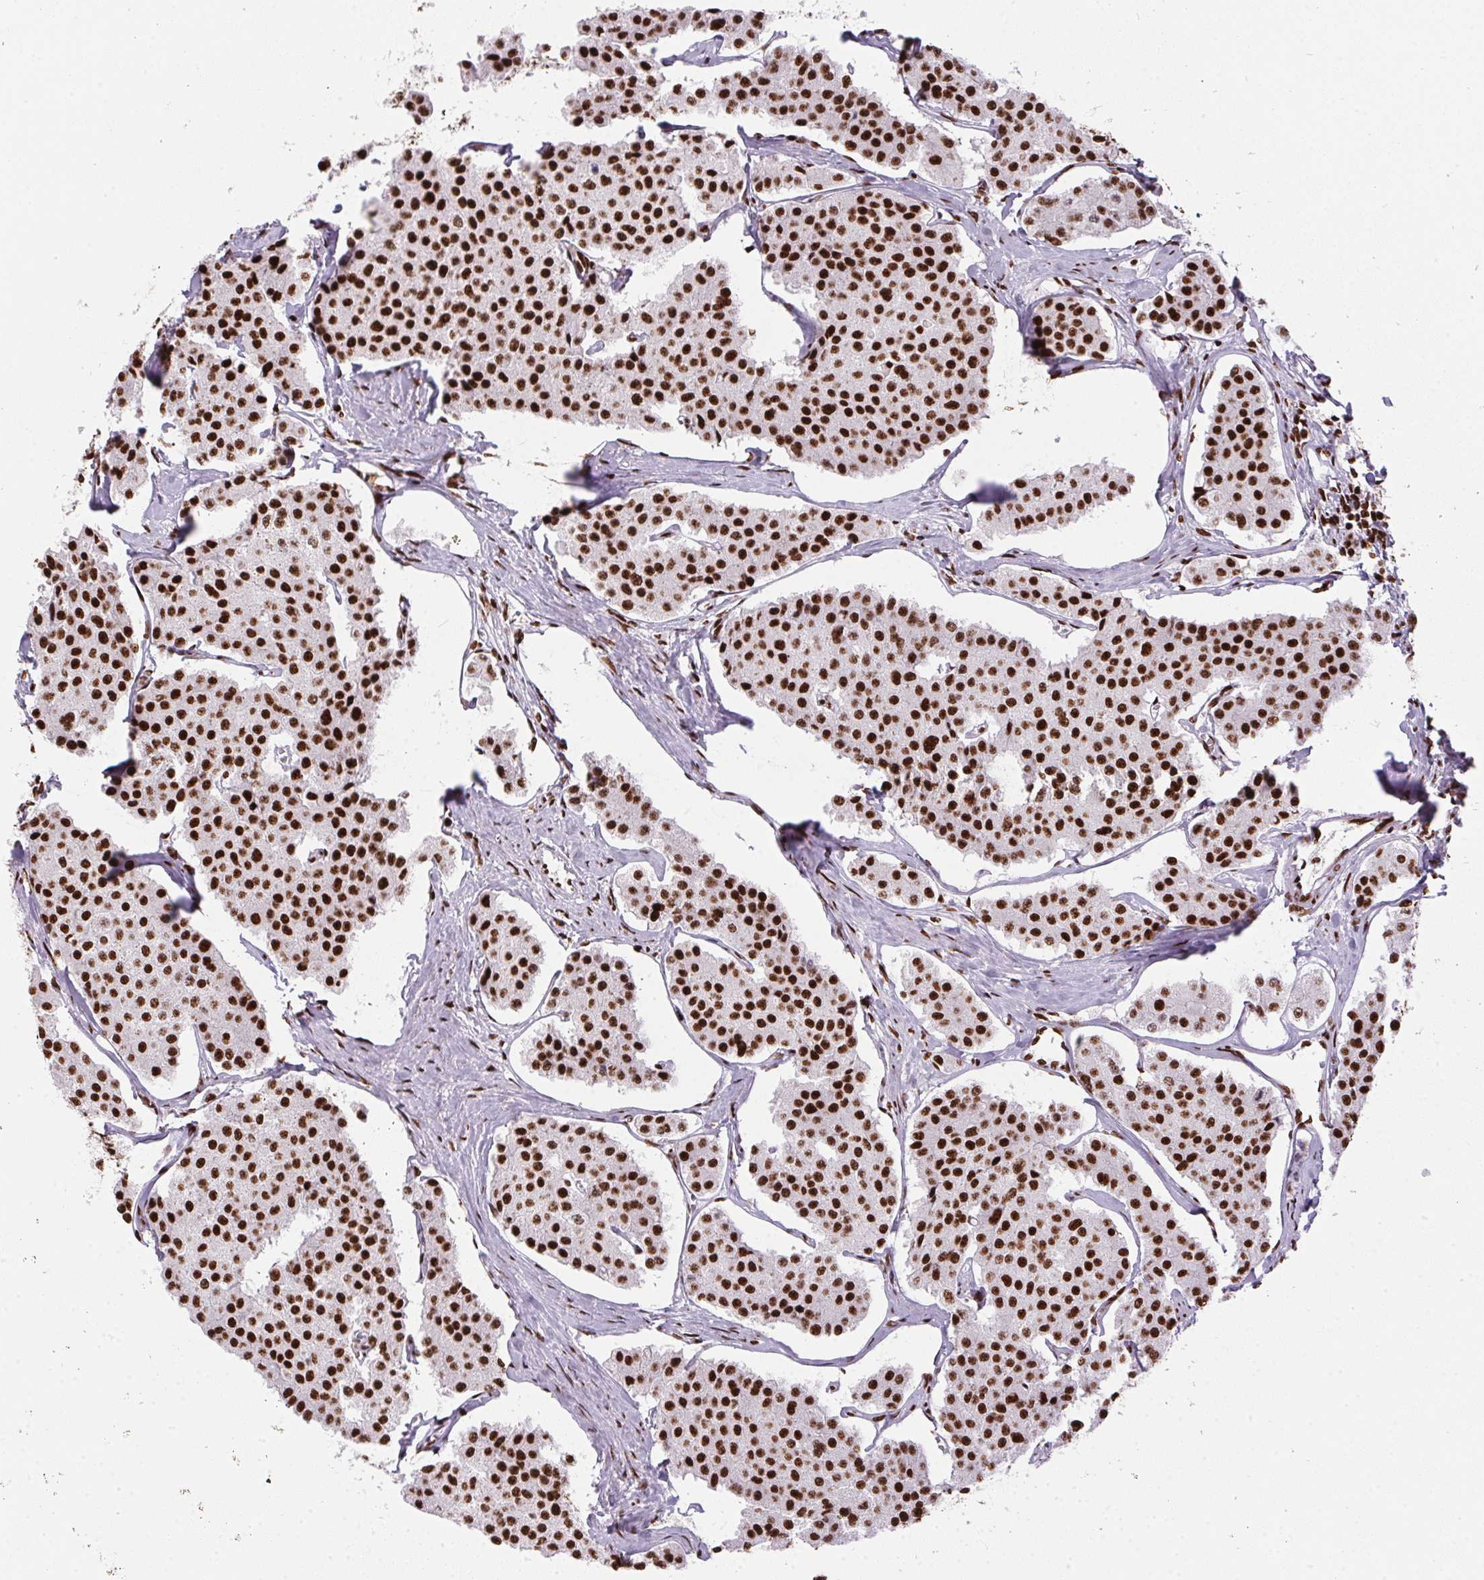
{"staining": {"intensity": "strong", "quantity": ">75%", "location": "nuclear"}, "tissue": "carcinoid", "cell_type": "Tumor cells", "image_type": "cancer", "snomed": [{"axis": "morphology", "description": "Carcinoid, malignant, NOS"}, {"axis": "topography", "description": "Small intestine"}], "caption": "Strong nuclear protein positivity is seen in about >75% of tumor cells in malignant carcinoid. Using DAB (brown) and hematoxylin (blue) stains, captured at high magnification using brightfield microscopy.", "gene": "PAGE3", "patient": {"sex": "female", "age": 65}}